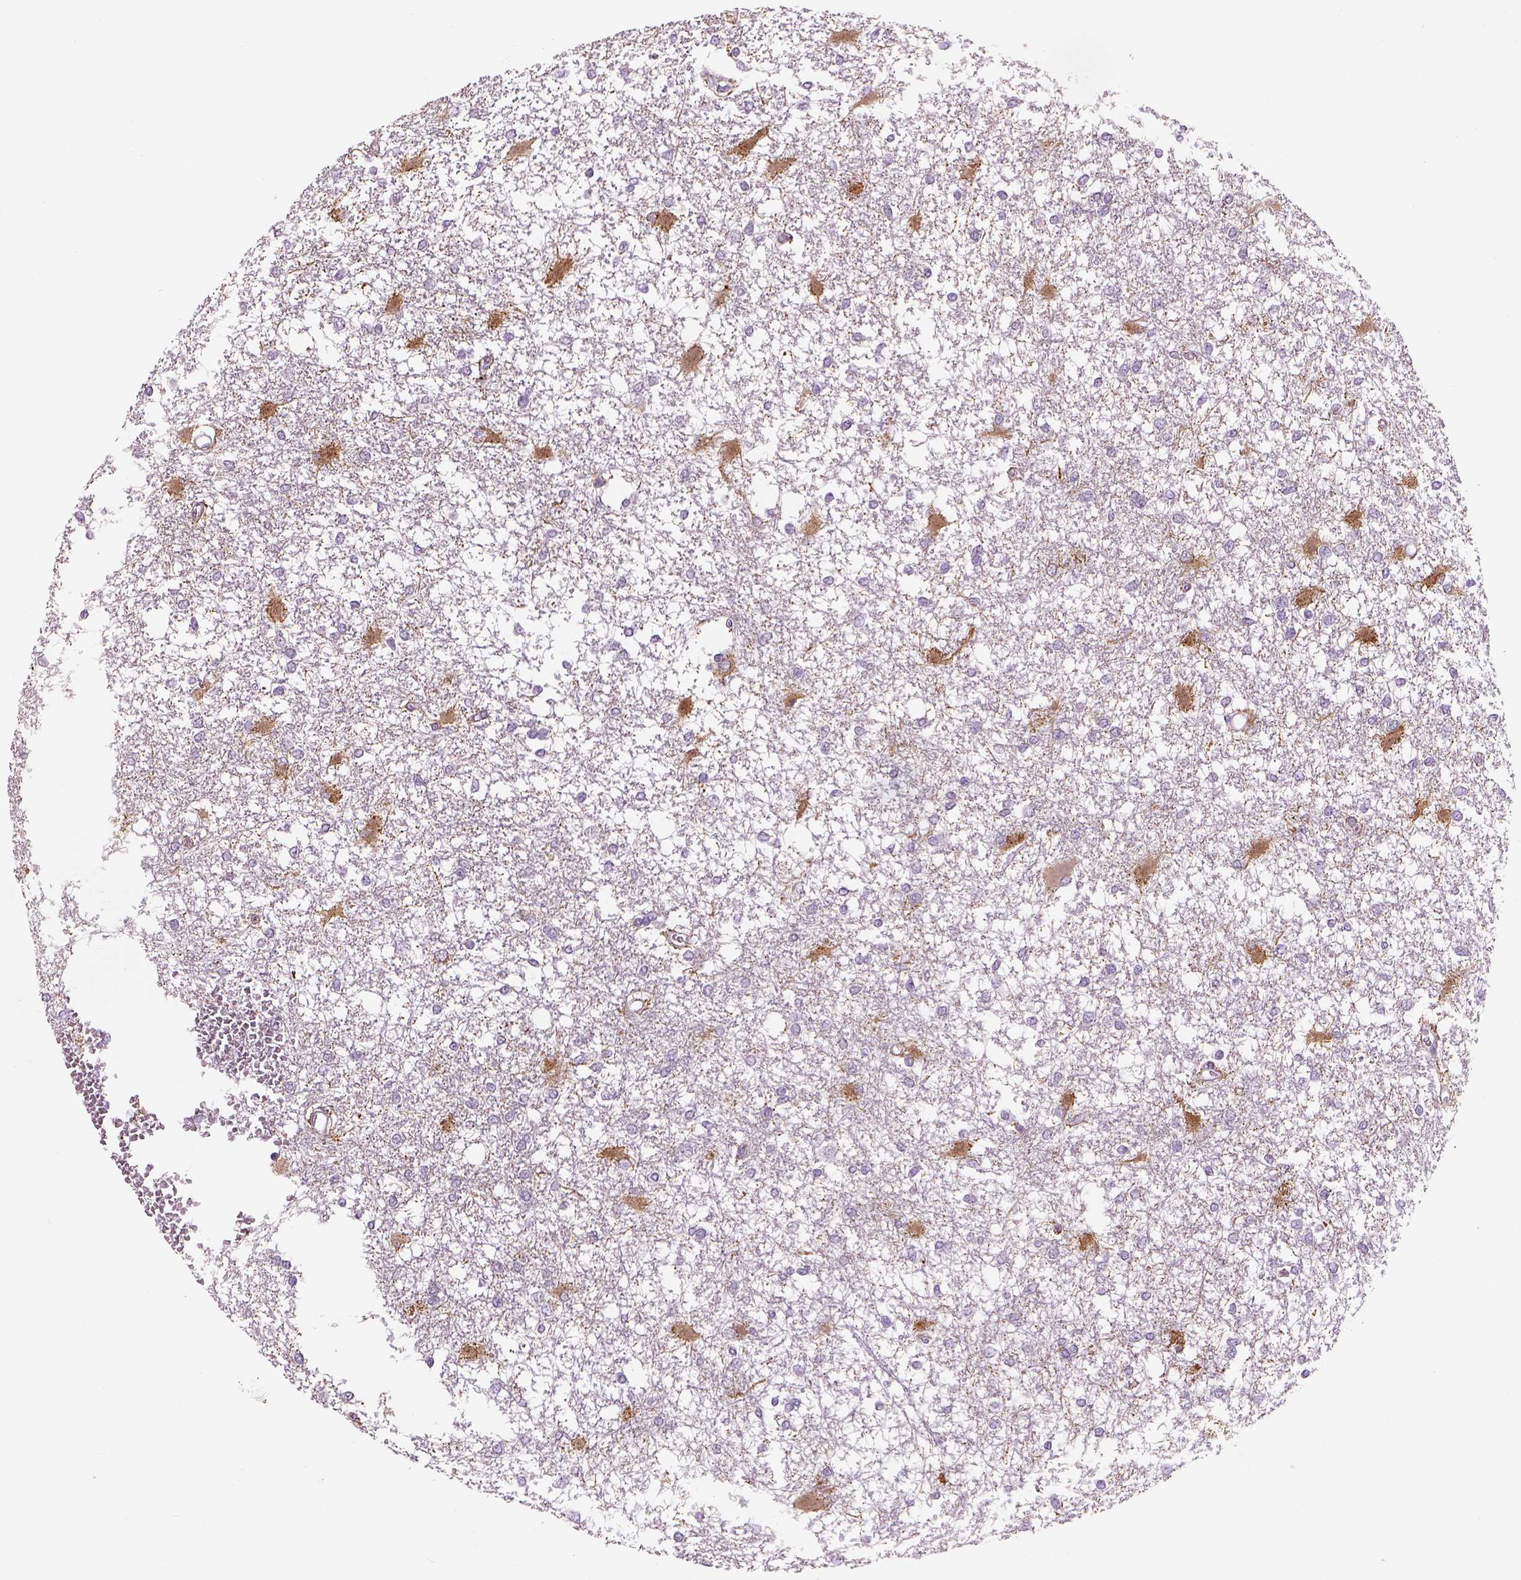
{"staining": {"intensity": "negative", "quantity": "none", "location": "none"}, "tissue": "glioma", "cell_type": "Tumor cells", "image_type": "cancer", "snomed": [{"axis": "morphology", "description": "Glioma, malignant, High grade"}, {"axis": "topography", "description": "Cerebral cortex"}], "caption": "IHC image of malignant glioma (high-grade) stained for a protein (brown), which demonstrates no positivity in tumor cells. (DAB IHC with hematoxylin counter stain).", "gene": "KCNMB4", "patient": {"sex": "male", "age": 79}}